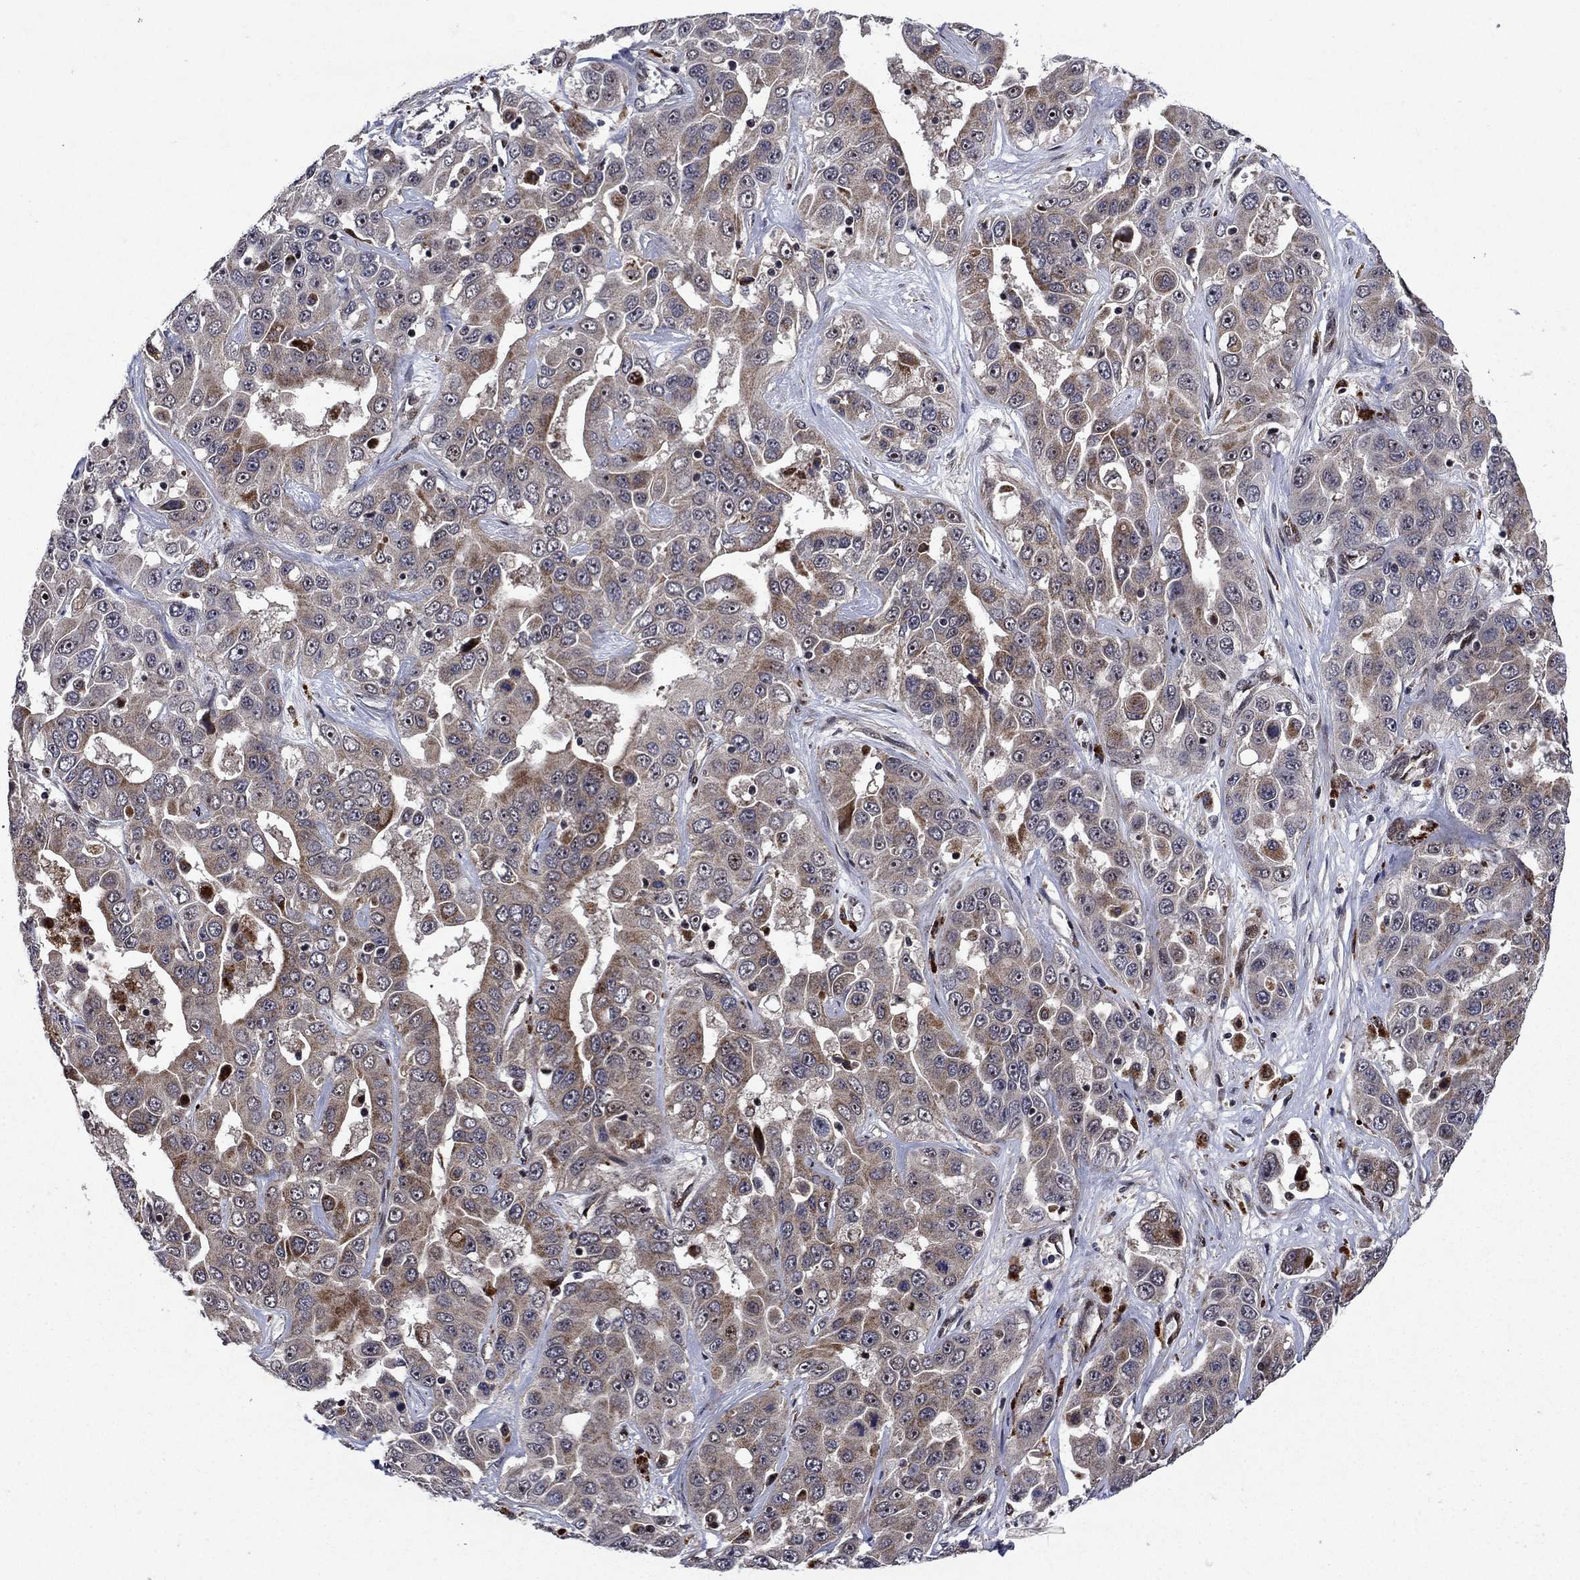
{"staining": {"intensity": "moderate", "quantity": "<25%", "location": "cytoplasmic/membranous"}, "tissue": "liver cancer", "cell_type": "Tumor cells", "image_type": "cancer", "snomed": [{"axis": "morphology", "description": "Cholangiocarcinoma"}, {"axis": "topography", "description": "Liver"}], "caption": "Brown immunohistochemical staining in human liver cancer (cholangiocarcinoma) shows moderate cytoplasmic/membranous staining in approximately <25% of tumor cells.", "gene": "AGTPBP1", "patient": {"sex": "female", "age": 52}}